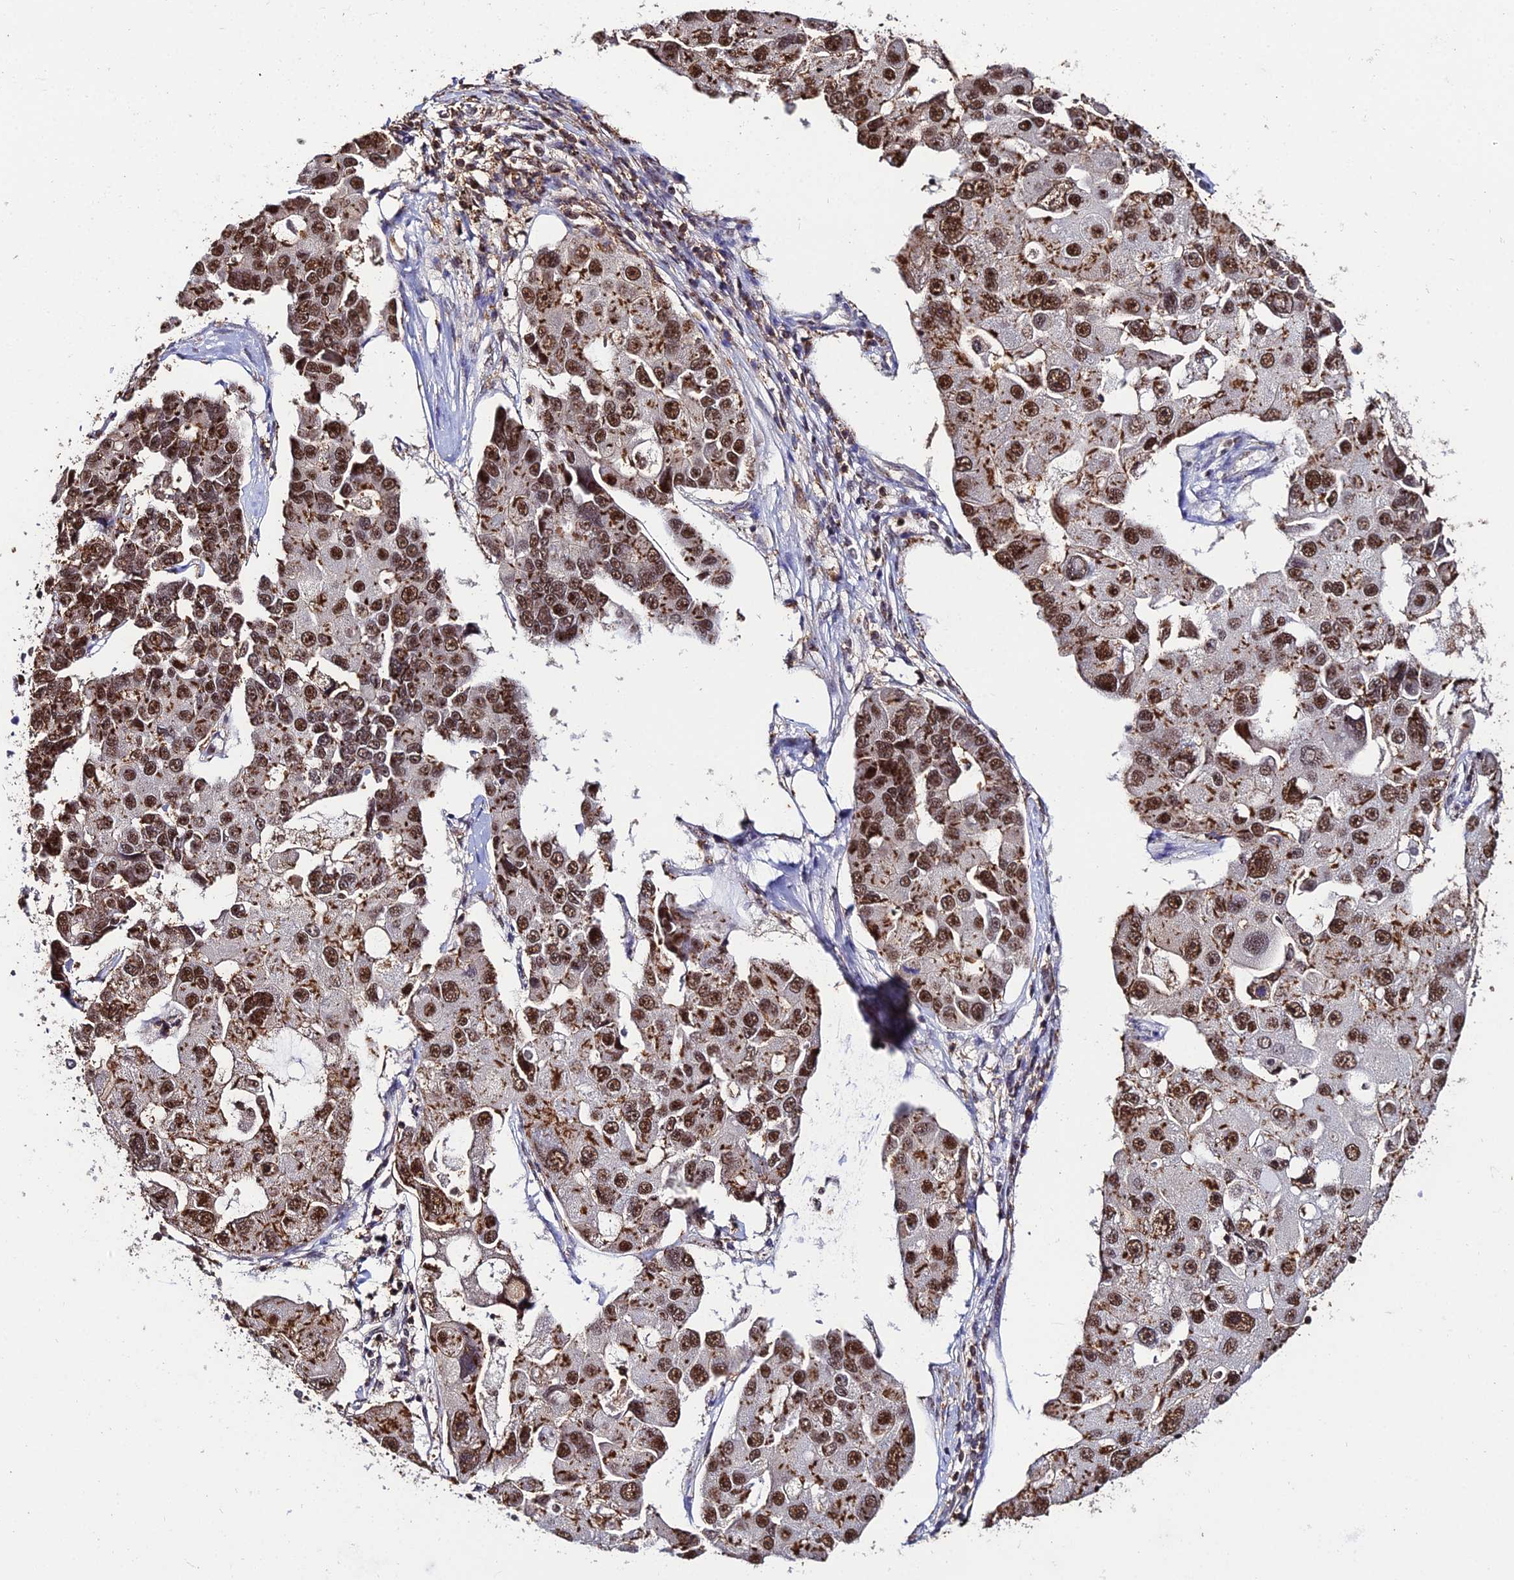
{"staining": {"intensity": "moderate", "quantity": ">75%", "location": "nuclear"}, "tissue": "lung cancer", "cell_type": "Tumor cells", "image_type": "cancer", "snomed": [{"axis": "morphology", "description": "Adenocarcinoma, NOS"}, {"axis": "topography", "description": "Lung"}], "caption": "Tumor cells exhibit moderate nuclear staining in about >75% of cells in lung cancer. (DAB = brown stain, brightfield microscopy at high magnification).", "gene": "PPP4C", "patient": {"sex": "female", "age": 54}}